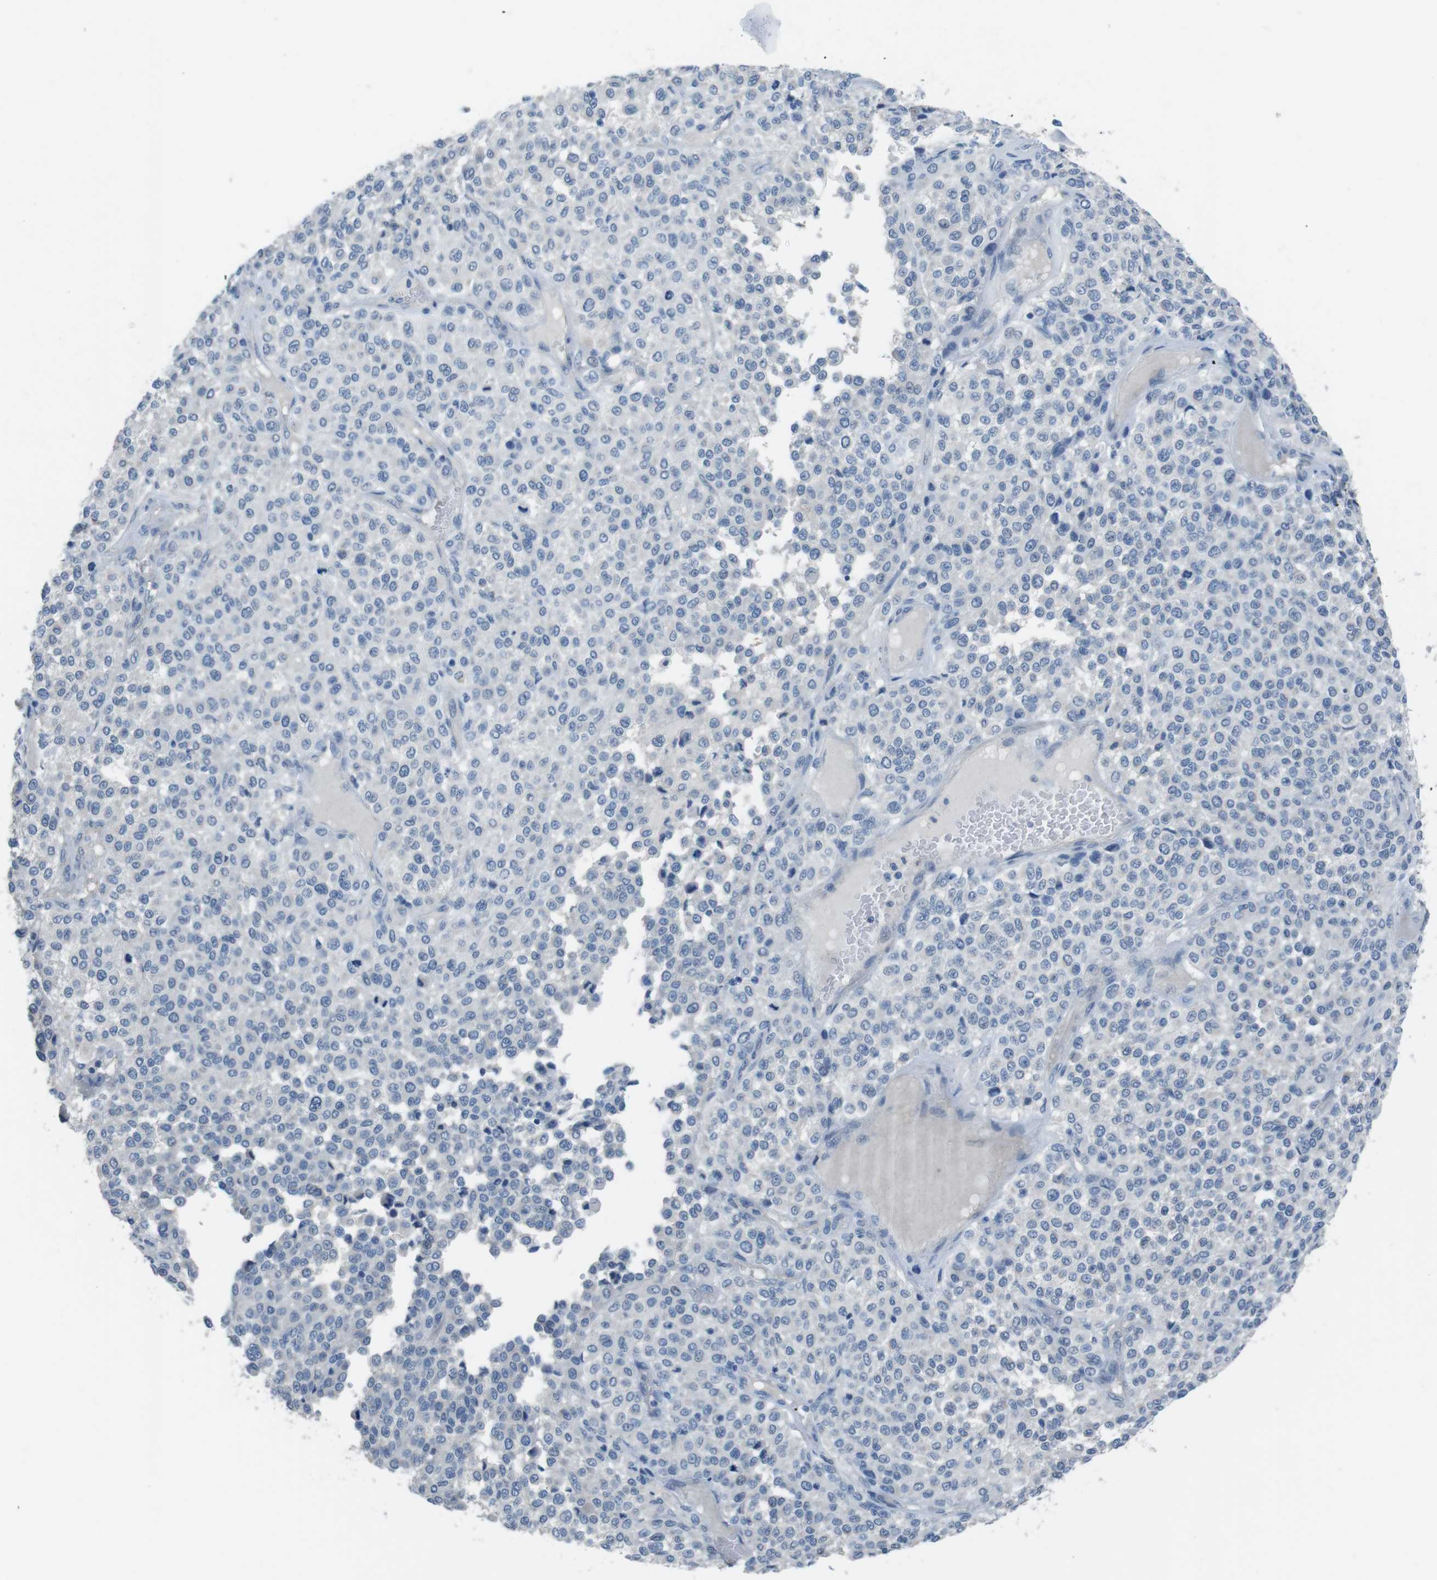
{"staining": {"intensity": "negative", "quantity": "none", "location": "none"}, "tissue": "melanoma", "cell_type": "Tumor cells", "image_type": "cancer", "snomed": [{"axis": "morphology", "description": "Malignant melanoma, Metastatic site"}, {"axis": "topography", "description": "Pancreas"}], "caption": "The micrograph displays no significant expression in tumor cells of malignant melanoma (metastatic site).", "gene": "CYP2C8", "patient": {"sex": "female", "age": 30}}